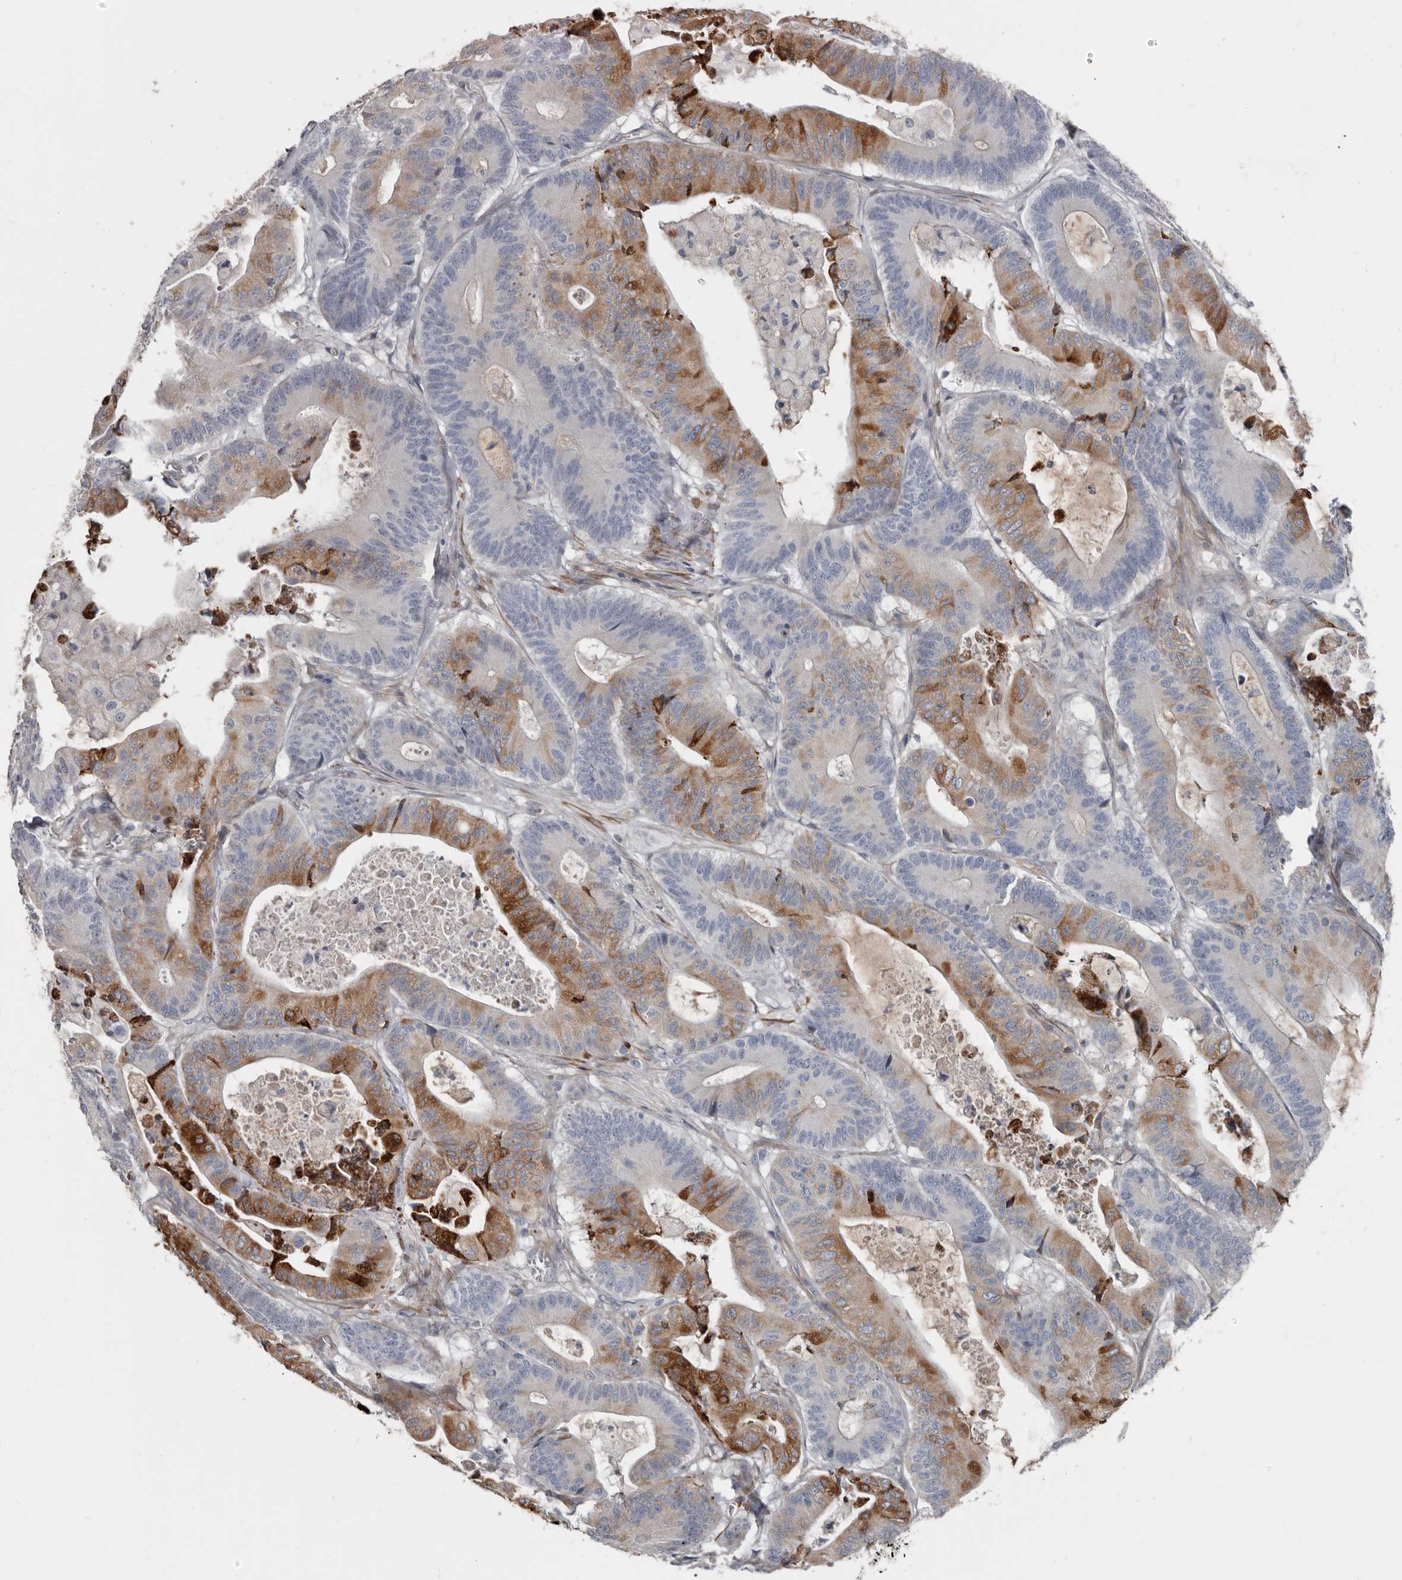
{"staining": {"intensity": "moderate", "quantity": "25%-75%", "location": "cytoplasmic/membranous"}, "tissue": "colorectal cancer", "cell_type": "Tumor cells", "image_type": "cancer", "snomed": [{"axis": "morphology", "description": "Adenocarcinoma, NOS"}, {"axis": "topography", "description": "Colon"}], "caption": "Human colorectal cancer stained for a protein (brown) exhibits moderate cytoplasmic/membranous positive staining in approximately 25%-75% of tumor cells.", "gene": "ZNF114", "patient": {"sex": "female", "age": 84}}